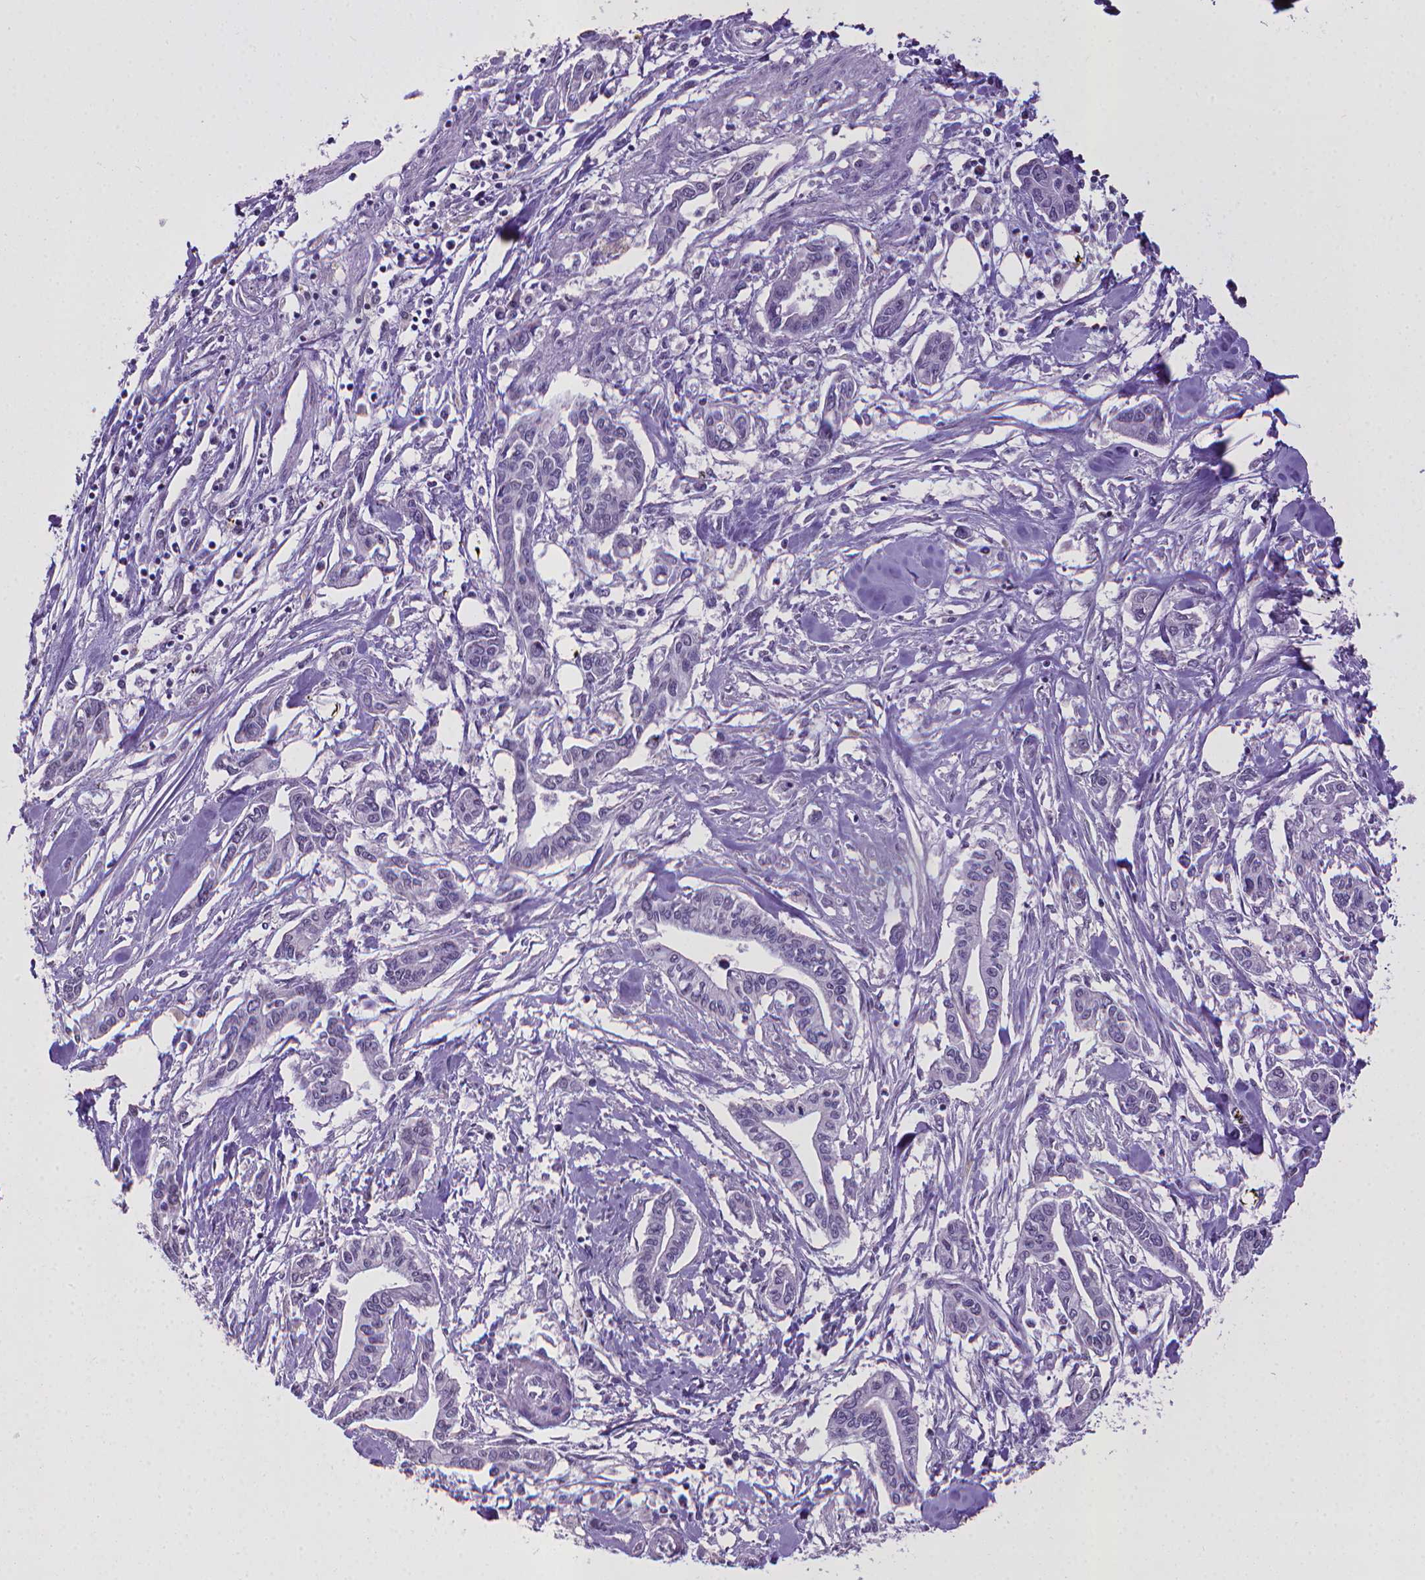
{"staining": {"intensity": "negative", "quantity": "none", "location": "none"}, "tissue": "pancreatic cancer", "cell_type": "Tumor cells", "image_type": "cancer", "snomed": [{"axis": "morphology", "description": "Adenocarcinoma, NOS"}, {"axis": "topography", "description": "Pancreas"}], "caption": "High power microscopy photomicrograph of an IHC image of pancreatic cancer, revealing no significant staining in tumor cells.", "gene": "KMO", "patient": {"sex": "male", "age": 60}}